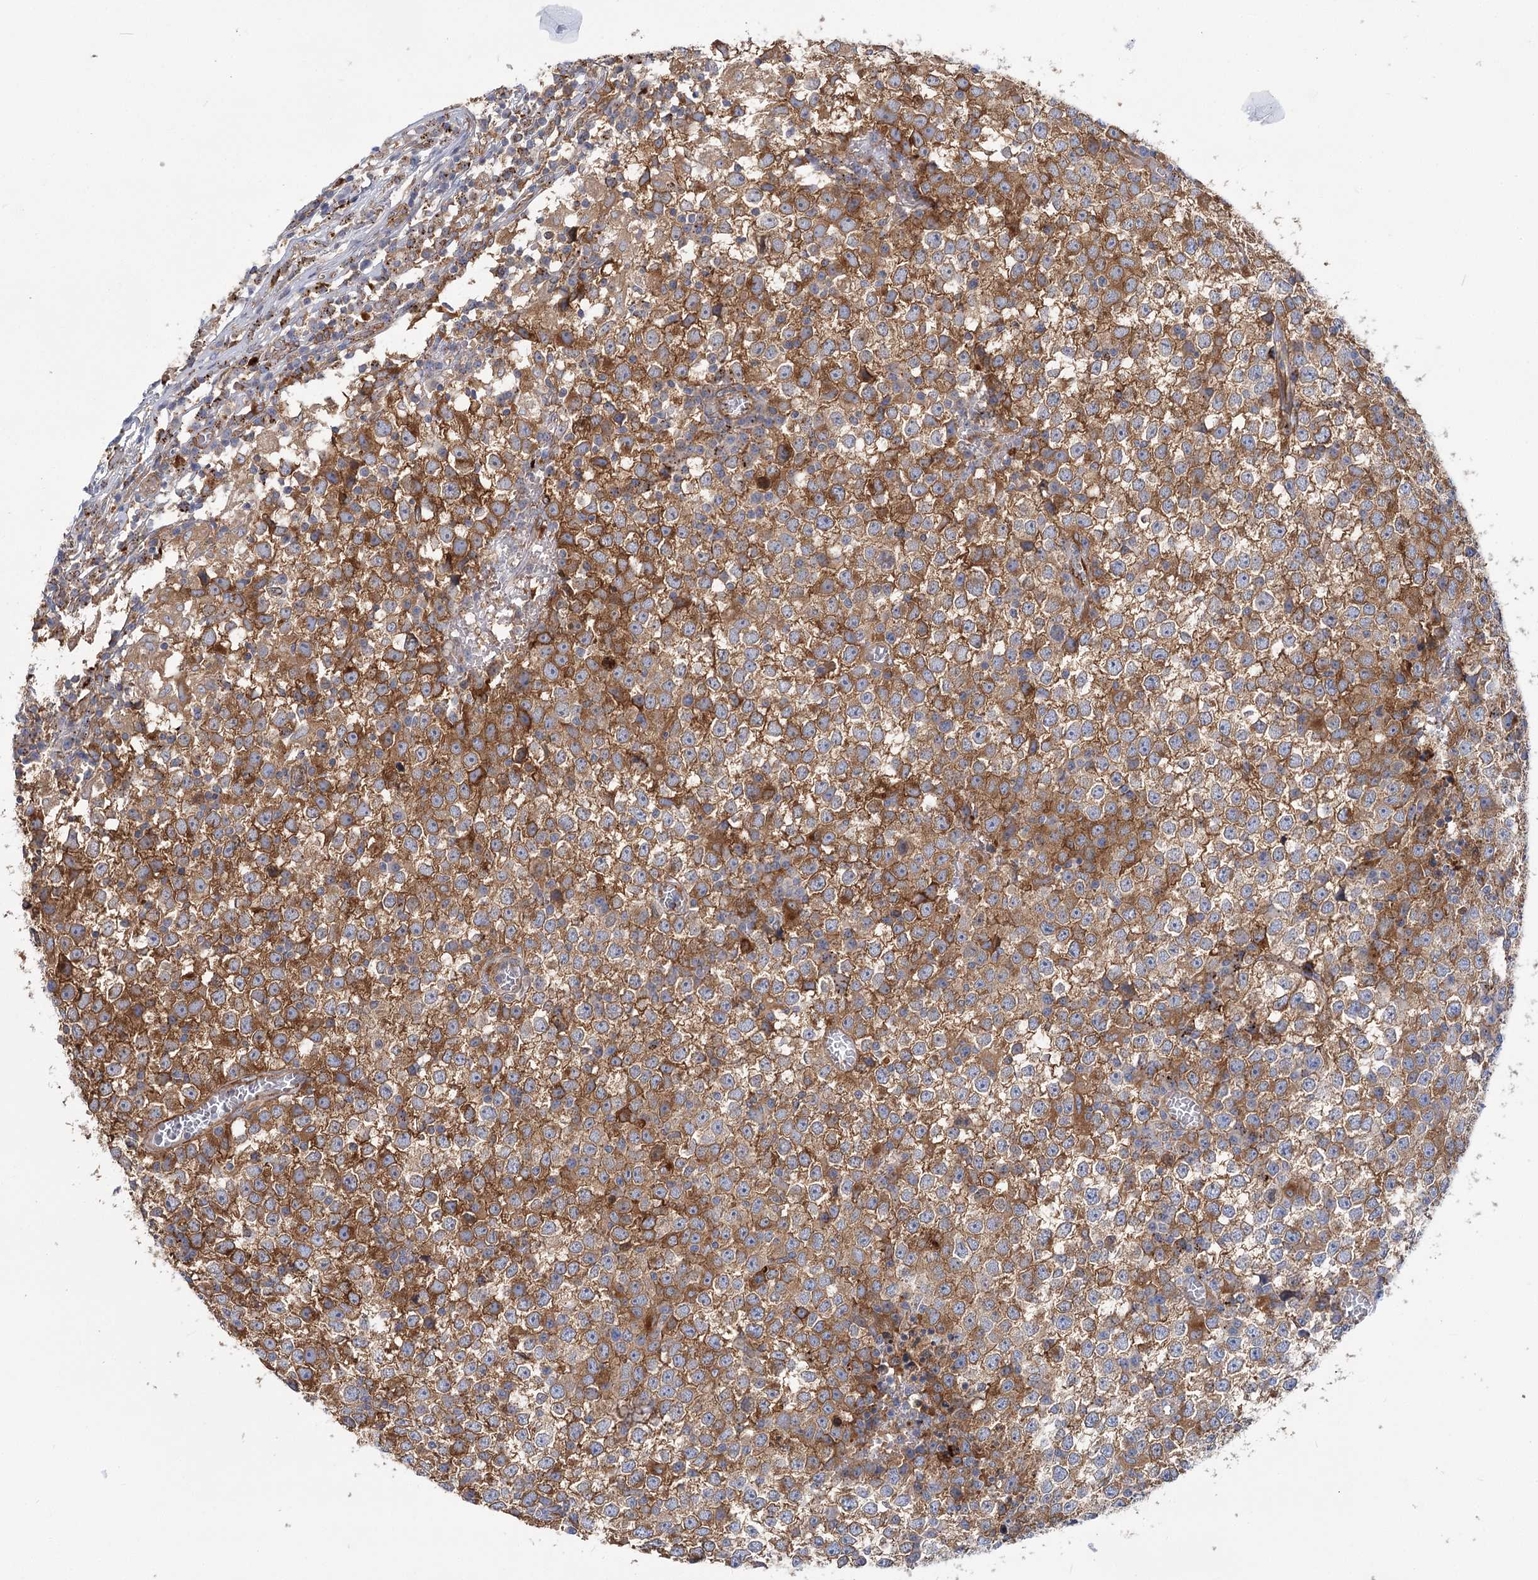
{"staining": {"intensity": "moderate", "quantity": ">75%", "location": "cytoplasmic/membranous"}, "tissue": "testis cancer", "cell_type": "Tumor cells", "image_type": "cancer", "snomed": [{"axis": "morphology", "description": "Seminoma, NOS"}, {"axis": "topography", "description": "Testis"}], "caption": "Immunohistochemistry histopathology image of testis seminoma stained for a protein (brown), which shows medium levels of moderate cytoplasmic/membranous positivity in about >75% of tumor cells.", "gene": "GUSB", "patient": {"sex": "male", "age": 65}}